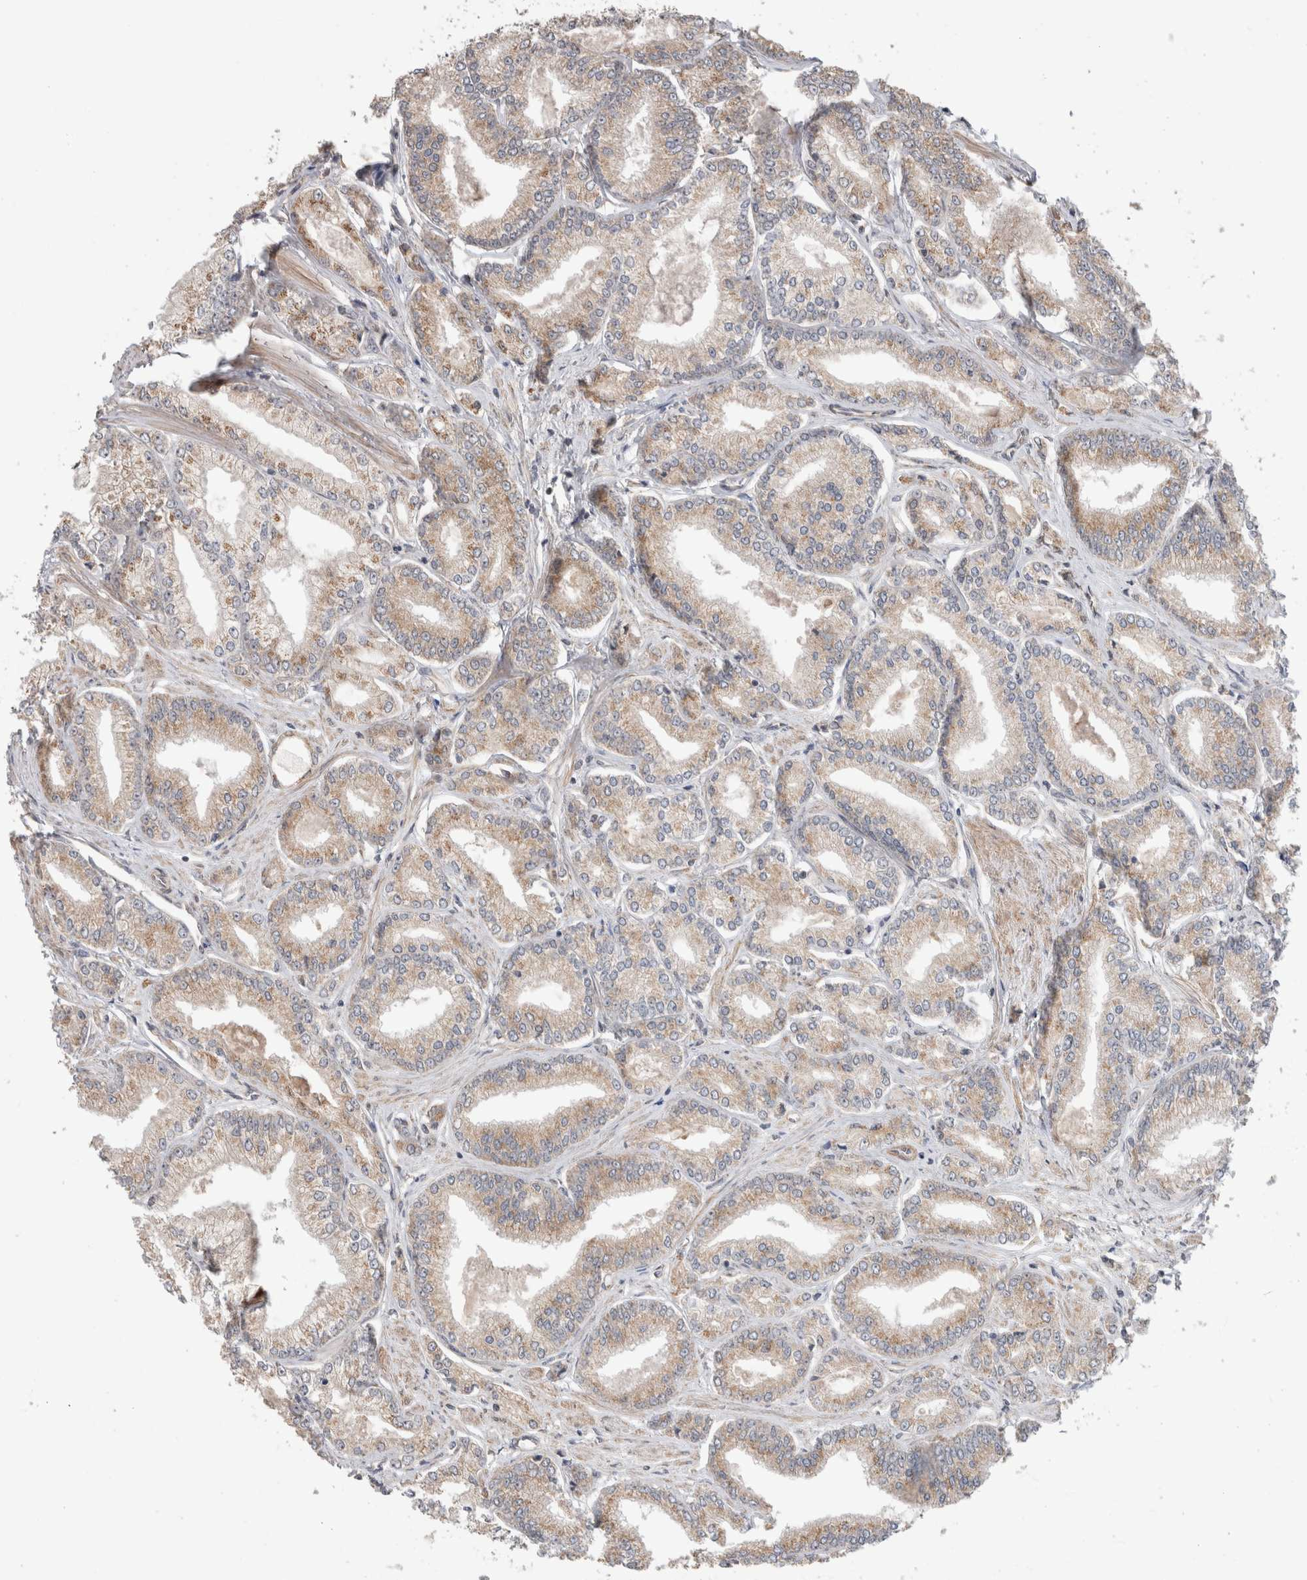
{"staining": {"intensity": "moderate", "quantity": ">75%", "location": "cytoplasmic/membranous"}, "tissue": "prostate cancer", "cell_type": "Tumor cells", "image_type": "cancer", "snomed": [{"axis": "morphology", "description": "Adenocarcinoma, Low grade"}, {"axis": "topography", "description": "Prostate"}], "caption": "An IHC micrograph of tumor tissue is shown. Protein staining in brown shows moderate cytoplasmic/membranous positivity in adenocarcinoma (low-grade) (prostate) within tumor cells. (Stains: DAB (3,3'-diaminobenzidine) in brown, nuclei in blue, Microscopy: brightfield microscopy at high magnification).", "gene": "TRIM5", "patient": {"sex": "male", "age": 52}}